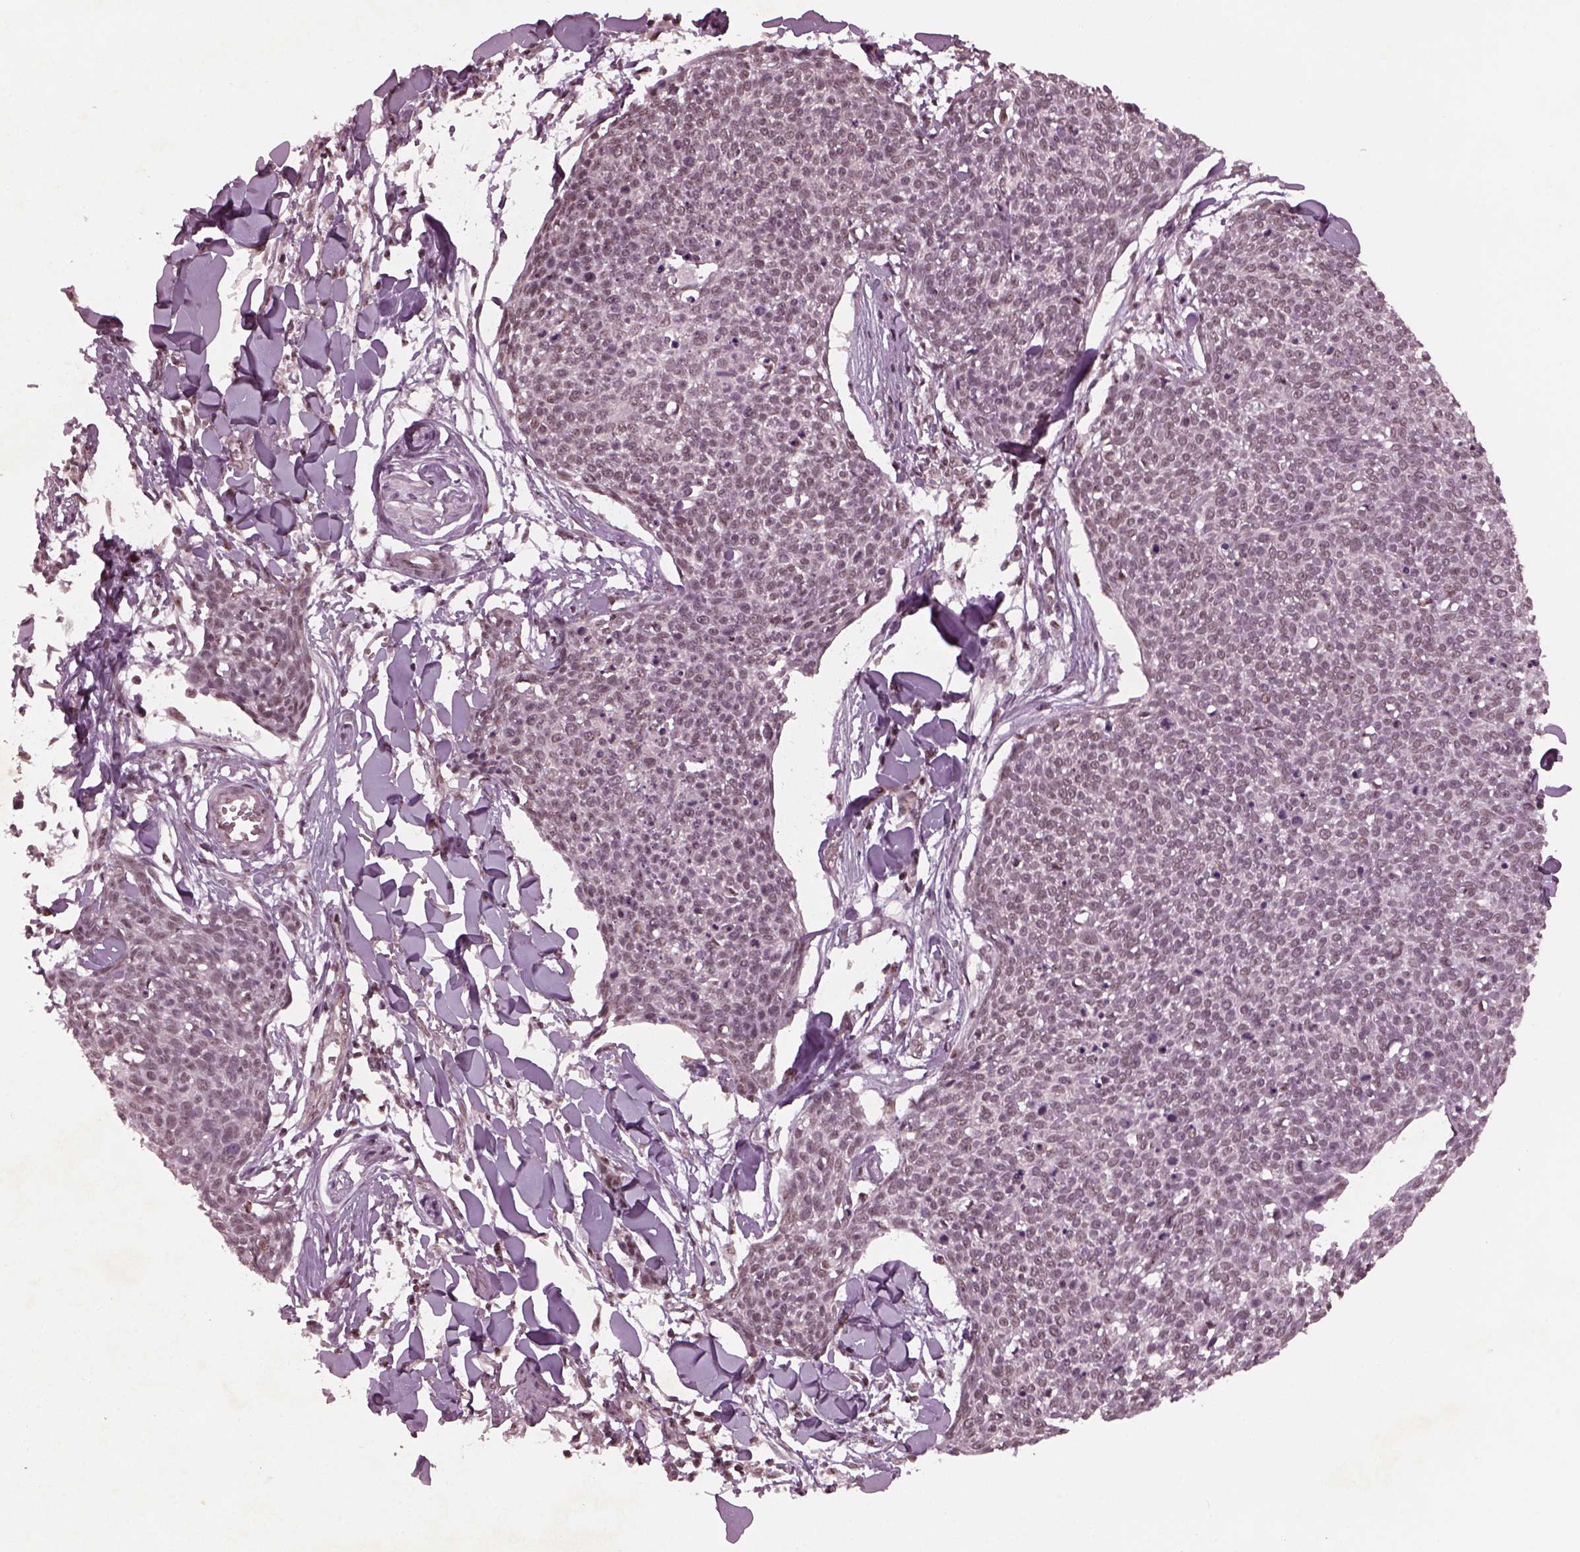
{"staining": {"intensity": "weak", "quantity": "<25%", "location": "nuclear"}, "tissue": "skin cancer", "cell_type": "Tumor cells", "image_type": "cancer", "snomed": [{"axis": "morphology", "description": "Squamous cell carcinoma, NOS"}, {"axis": "topography", "description": "Skin"}, {"axis": "topography", "description": "Vulva"}], "caption": "IHC of skin squamous cell carcinoma reveals no positivity in tumor cells.", "gene": "RUVBL2", "patient": {"sex": "female", "age": 75}}